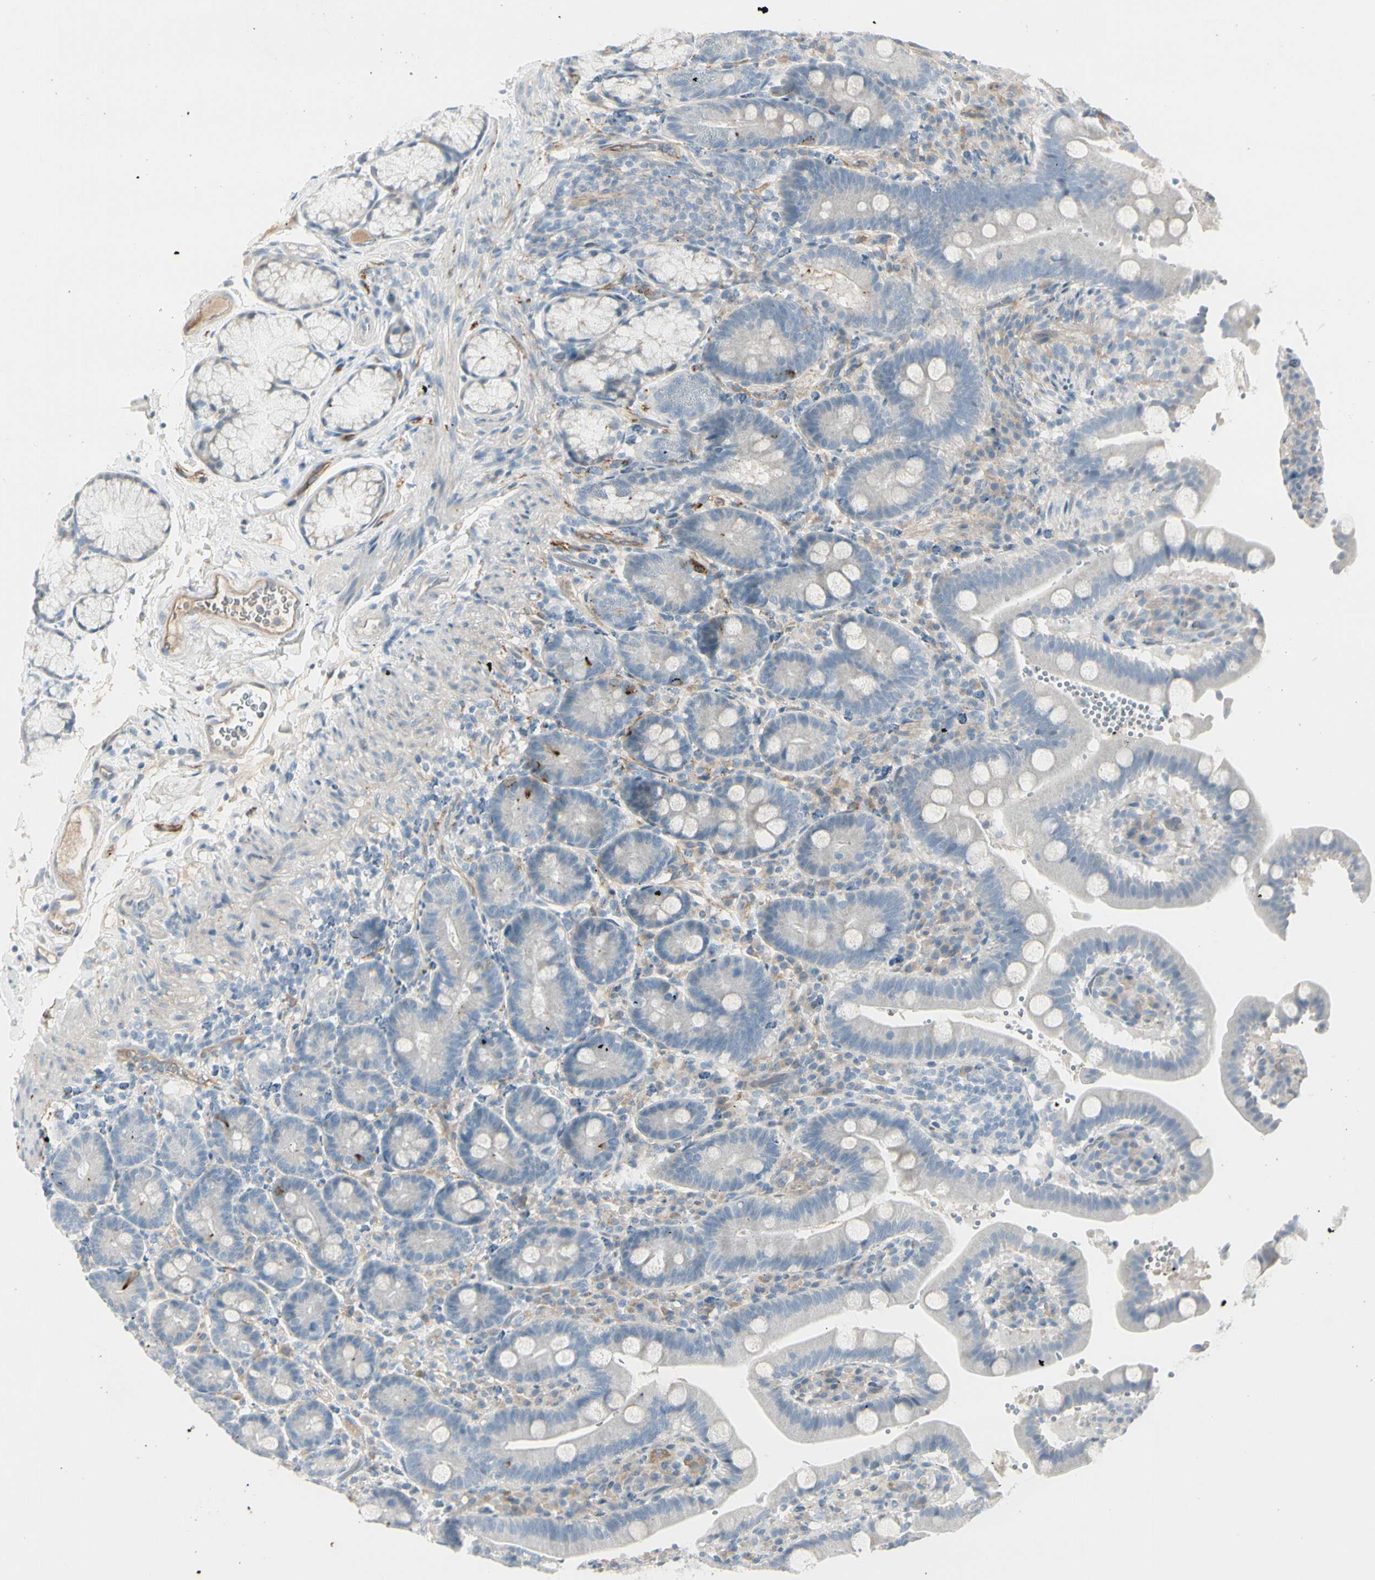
{"staining": {"intensity": "negative", "quantity": "none", "location": "none"}, "tissue": "duodenum", "cell_type": "Glandular cells", "image_type": "normal", "snomed": [{"axis": "morphology", "description": "Normal tissue, NOS"}, {"axis": "topography", "description": "Small intestine, NOS"}], "caption": "Glandular cells are negative for brown protein staining in normal duodenum. (Brightfield microscopy of DAB immunohistochemistry (IHC) at high magnification).", "gene": "CACNA2D1", "patient": {"sex": "female", "age": 71}}